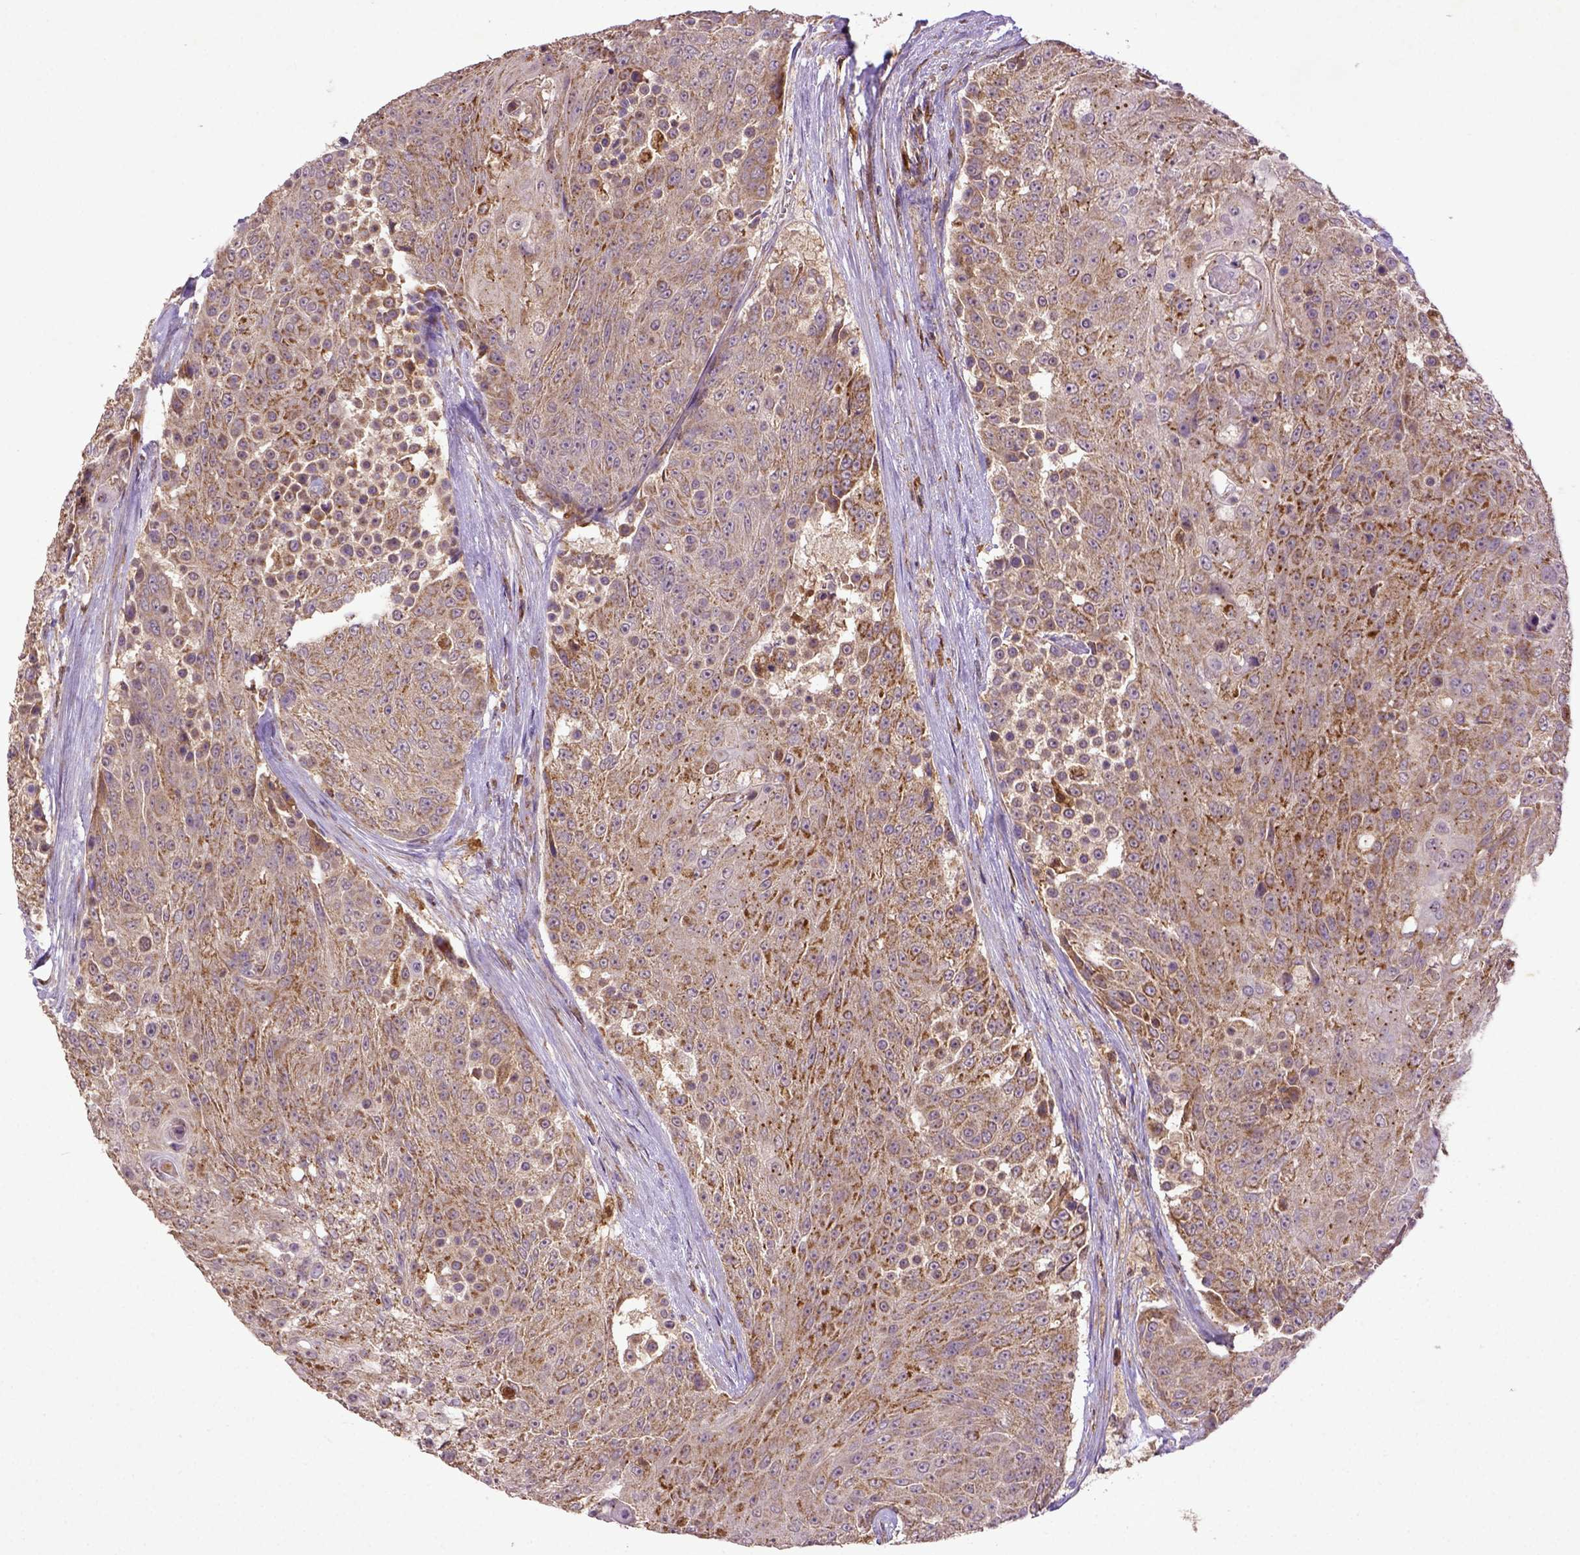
{"staining": {"intensity": "moderate", "quantity": ">75%", "location": "cytoplasmic/membranous"}, "tissue": "urothelial cancer", "cell_type": "Tumor cells", "image_type": "cancer", "snomed": [{"axis": "morphology", "description": "Urothelial carcinoma, High grade"}, {"axis": "topography", "description": "Urinary bladder"}], "caption": "Immunohistochemistry of human high-grade urothelial carcinoma shows medium levels of moderate cytoplasmic/membranous positivity in about >75% of tumor cells.", "gene": "MT-CO1", "patient": {"sex": "female", "age": 63}}